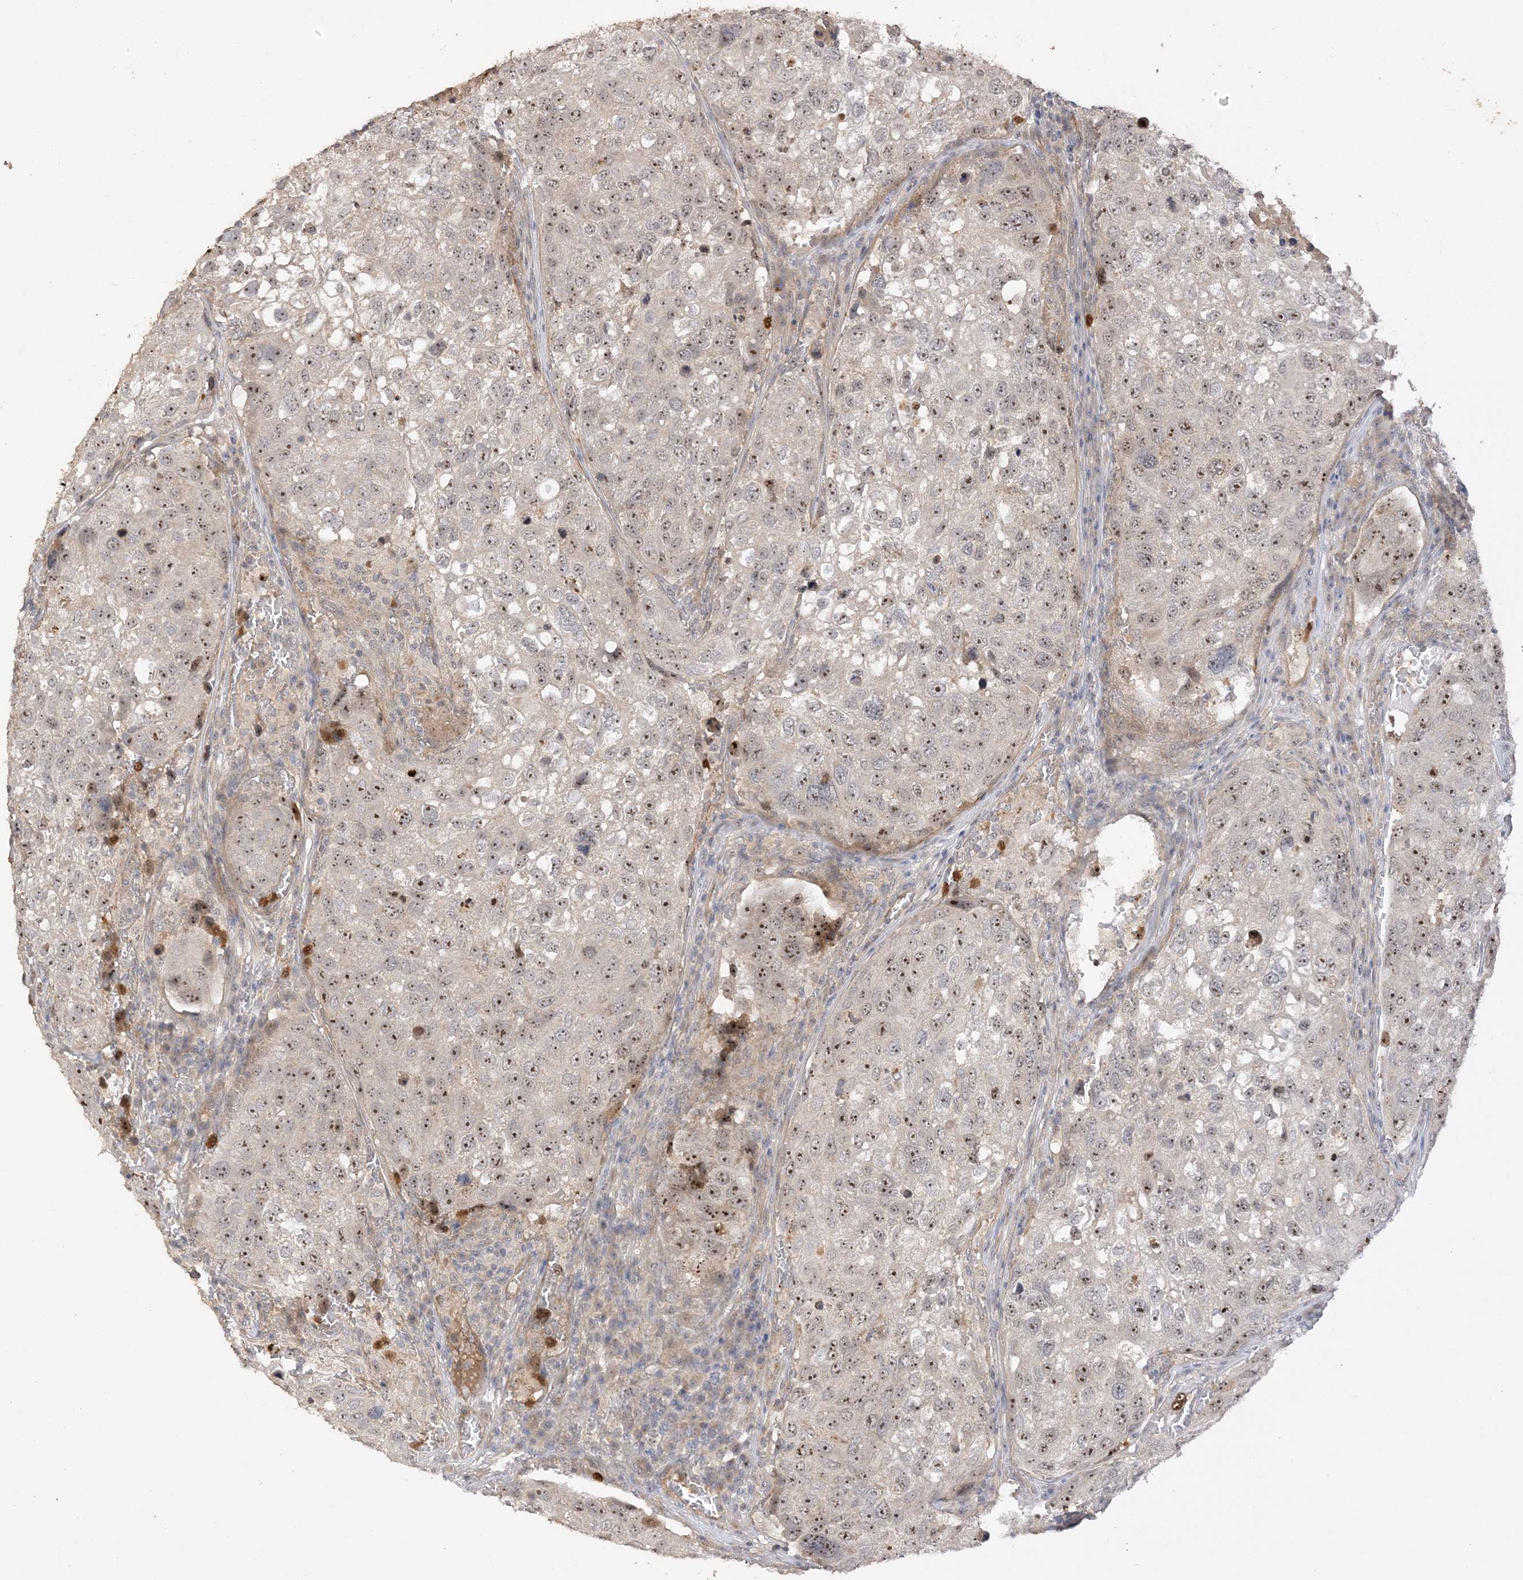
{"staining": {"intensity": "moderate", "quantity": ">75%", "location": "nuclear"}, "tissue": "urothelial cancer", "cell_type": "Tumor cells", "image_type": "cancer", "snomed": [{"axis": "morphology", "description": "Urothelial carcinoma, High grade"}, {"axis": "topography", "description": "Lymph node"}, {"axis": "topography", "description": "Urinary bladder"}], "caption": "DAB immunohistochemical staining of human urothelial cancer exhibits moderate nuclear protein positivity in approximately >75% of tumor cells.", "gene": "DDX18", "patient": {"sex": "male", "age": 51}}